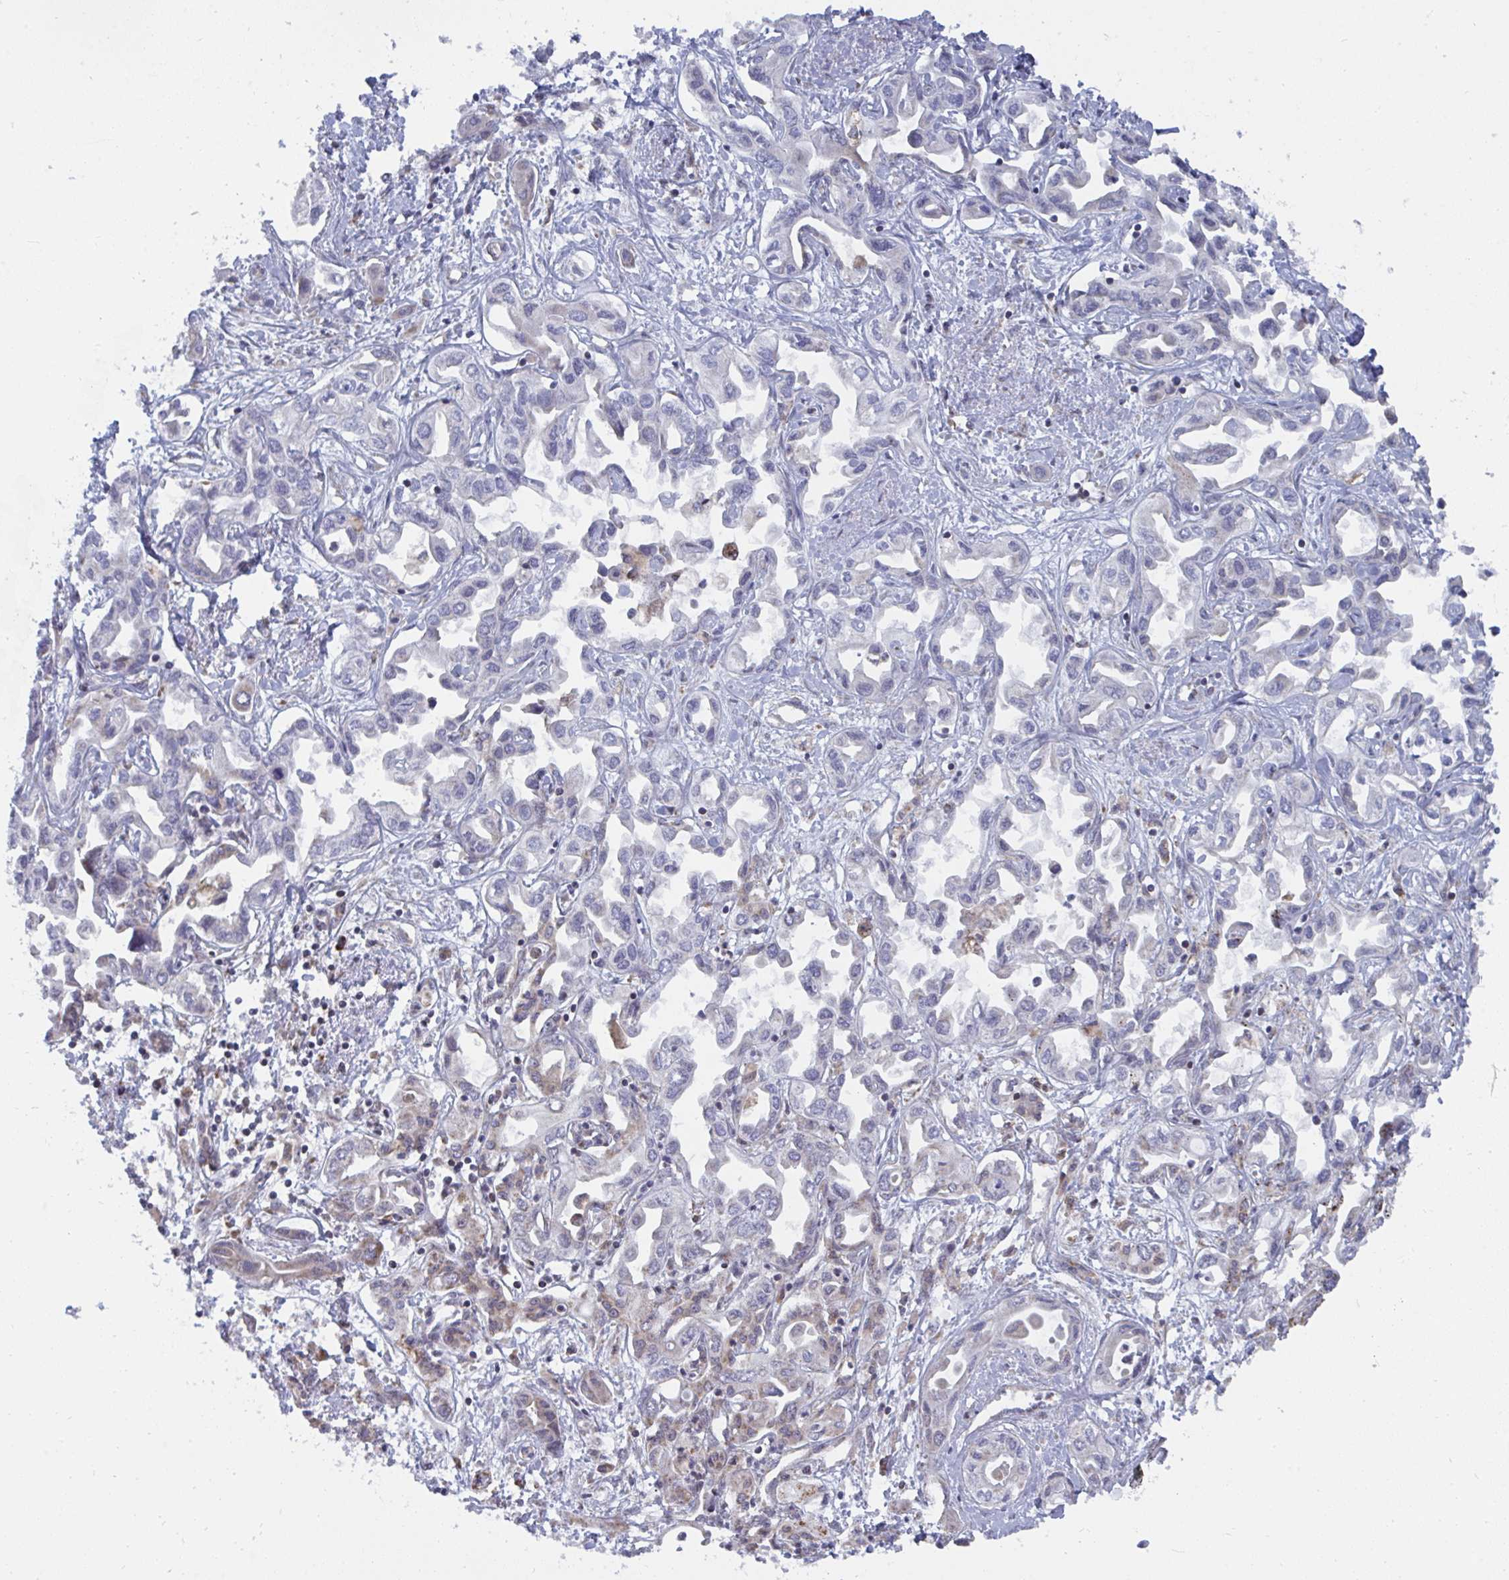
{"staining": {"intensity": "negative", "quantity": "none", "location": "none"}, "tissue": "liver cancer", "cell_type": "Tumor cells", "image_type": "cancer", "snomed": [{"axis": "morphology", "description": "Cholangiocarcinoma"}, {"axis": "topography", "description": "Liver"}], "caption": "Liver cholangiocarcinoma stained for a protein using immunohistochemistry demonstrates no positivity tumor cells.", "gene": "ELAVL1", "patient": {"sex": "female", "age": 64}}